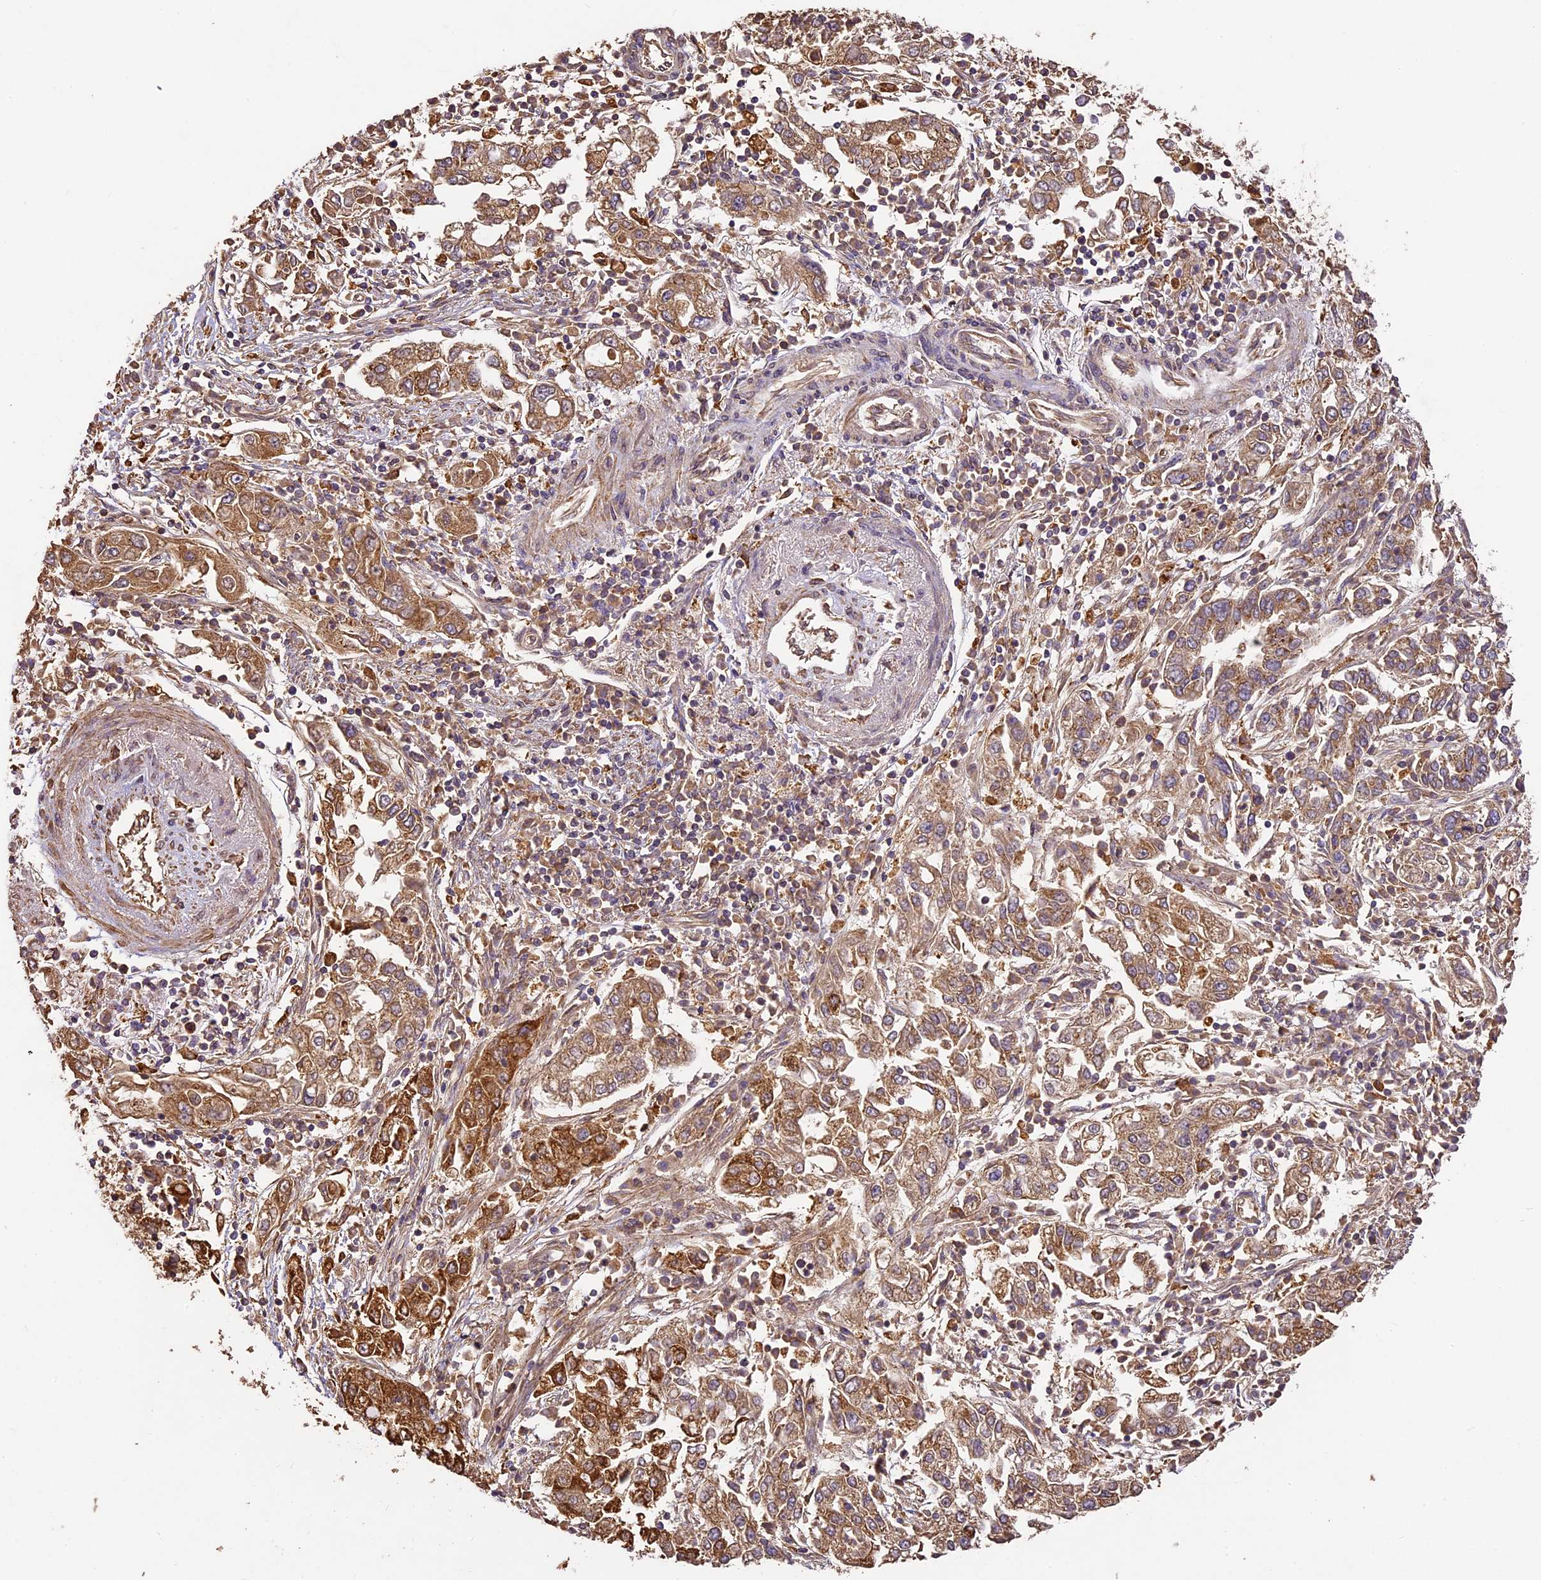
{"staining": {"intensity": "moderate", "quantity": ">75%", "location": "cytoplasmic/membranous"}, "tissue": "endometrial cancer", "cell_type": "Tumor cells", "image_type": "cancer", "snomed": [{"axis": "morphology", "description": "Adenocarcinoma, NOS"}, {"axis": "topography", "description": "Endometrium"}], "caption": "A brown stain highlights moderate cytoplasmic/membranous expression of a protein in human endometrial cancer (adenocarcinoma) tumor cells. (Brightfield microscopy of DAB IHC at high magnification).", "gene": "BRAP", "patient": {"sex": "female", "age": 49}}